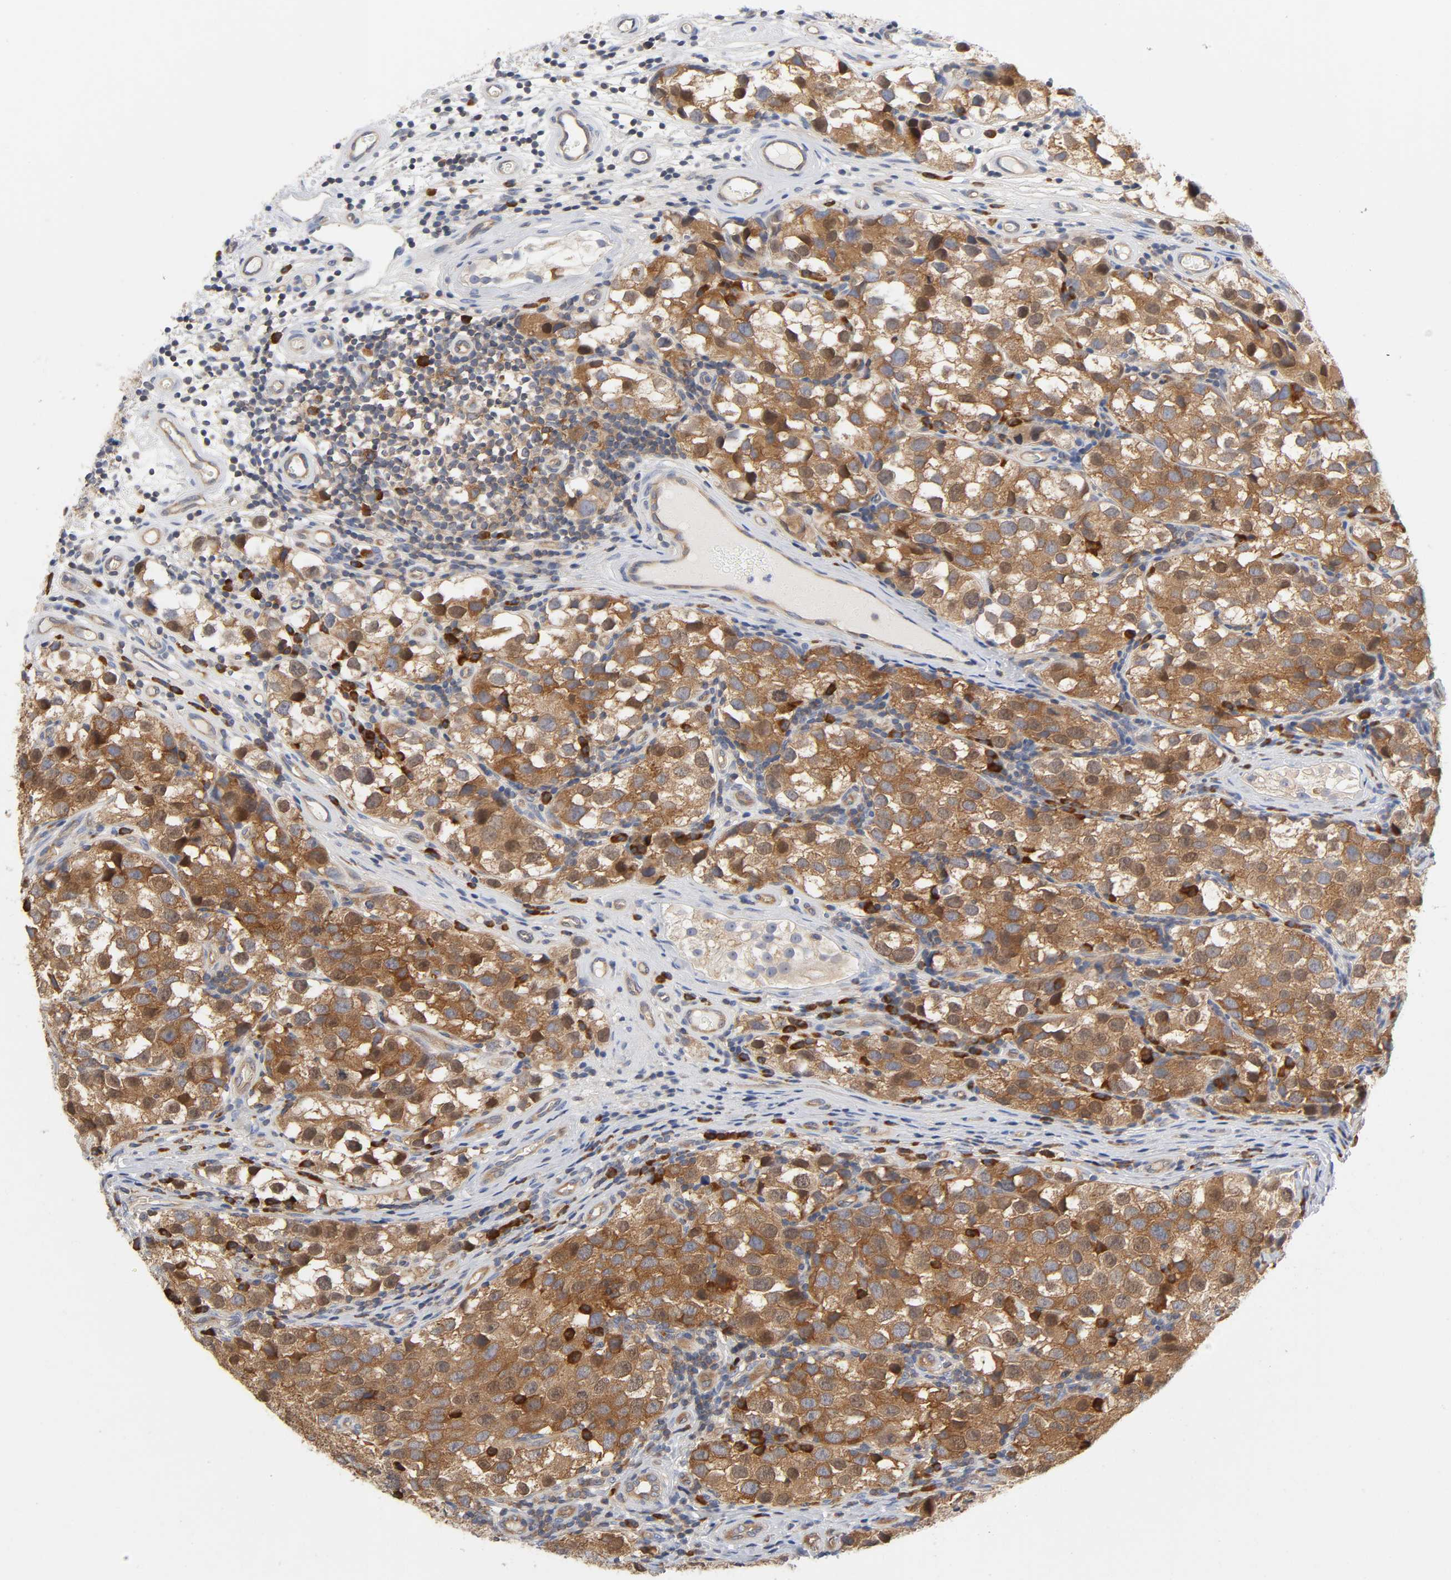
{"staining": {"intensity": "moderate", "quantity": ">75%", "location": "cytoplasmic/membranous"}, "tissue": "testis cancer", "cell_type": "Tumor cells", "image_type": "cancer", "snomed": [{"axis": "morphology", "description": "Seminoma, NOS"}, {"axis": "topography", "description": "Testis"}], "caption": "Immunohistochemistry photomicrograph of neoplastic tissue: human testis seminoma stained using immunohistochemistry (IHC) exhibits medium levels of moderate protein expression localized specifically in the cytoplasmic/membranous of tumor cells, appearing as a cytoplasmic/membranous brown color.", "gene": "SCHIP1", "patient": {"sex": "male", "age": 39}}